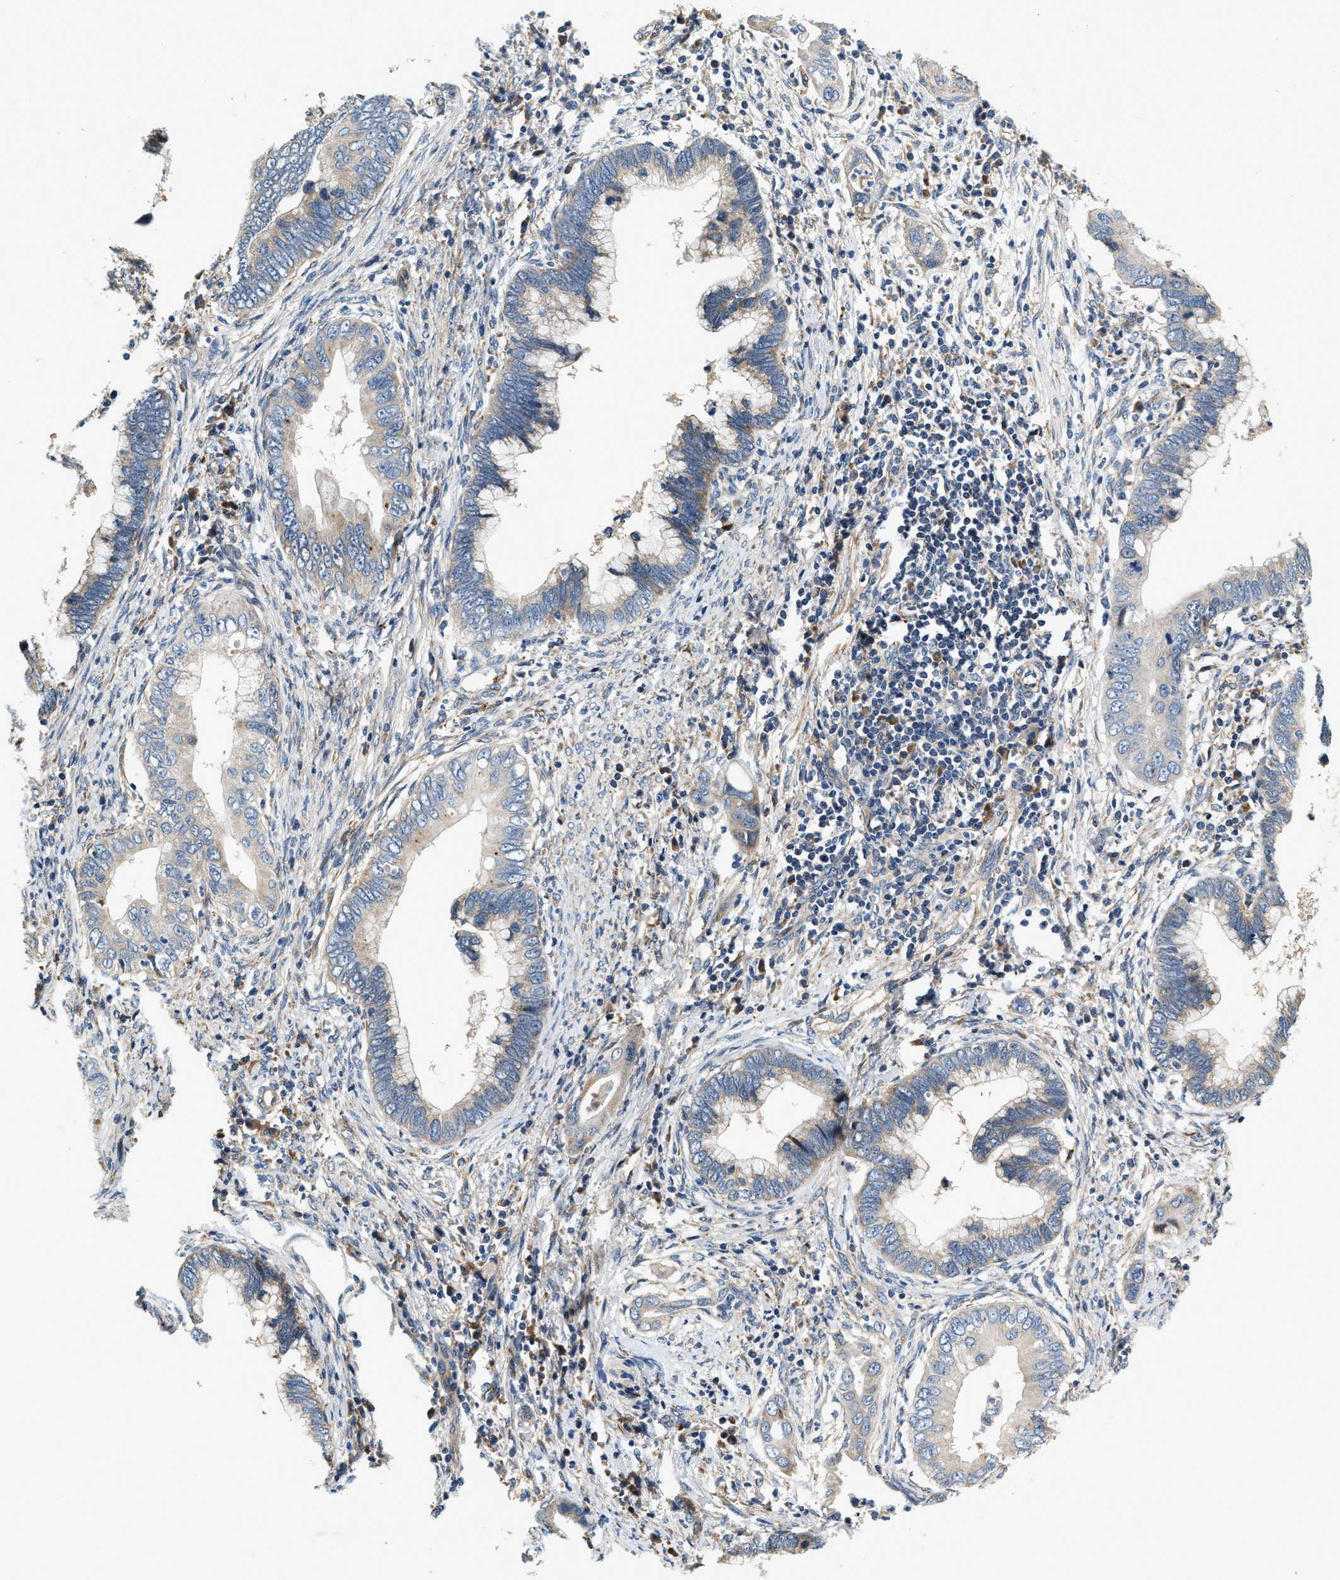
{"staining": {"intensity": "weak", "quantity": "<25%", "location": "cytoplasmic/membranous"}, "tissue": "cervical cancer", "cell_type": "Tumor cells", "image_type": "cancer", "snomed": [{"axis": "morphology", "description": "Adenocarcinoma, NOS"}, {"axis": "topography", "description": "Cervix"}], "caption": "IHC micrograph of neoplastic tissue: human cervical adenocarcinoma stained with DAB shows no significant protein staining in tumor cells.", "gene": "DUSP10", "patient": {"sex": "female", "age": 44}}